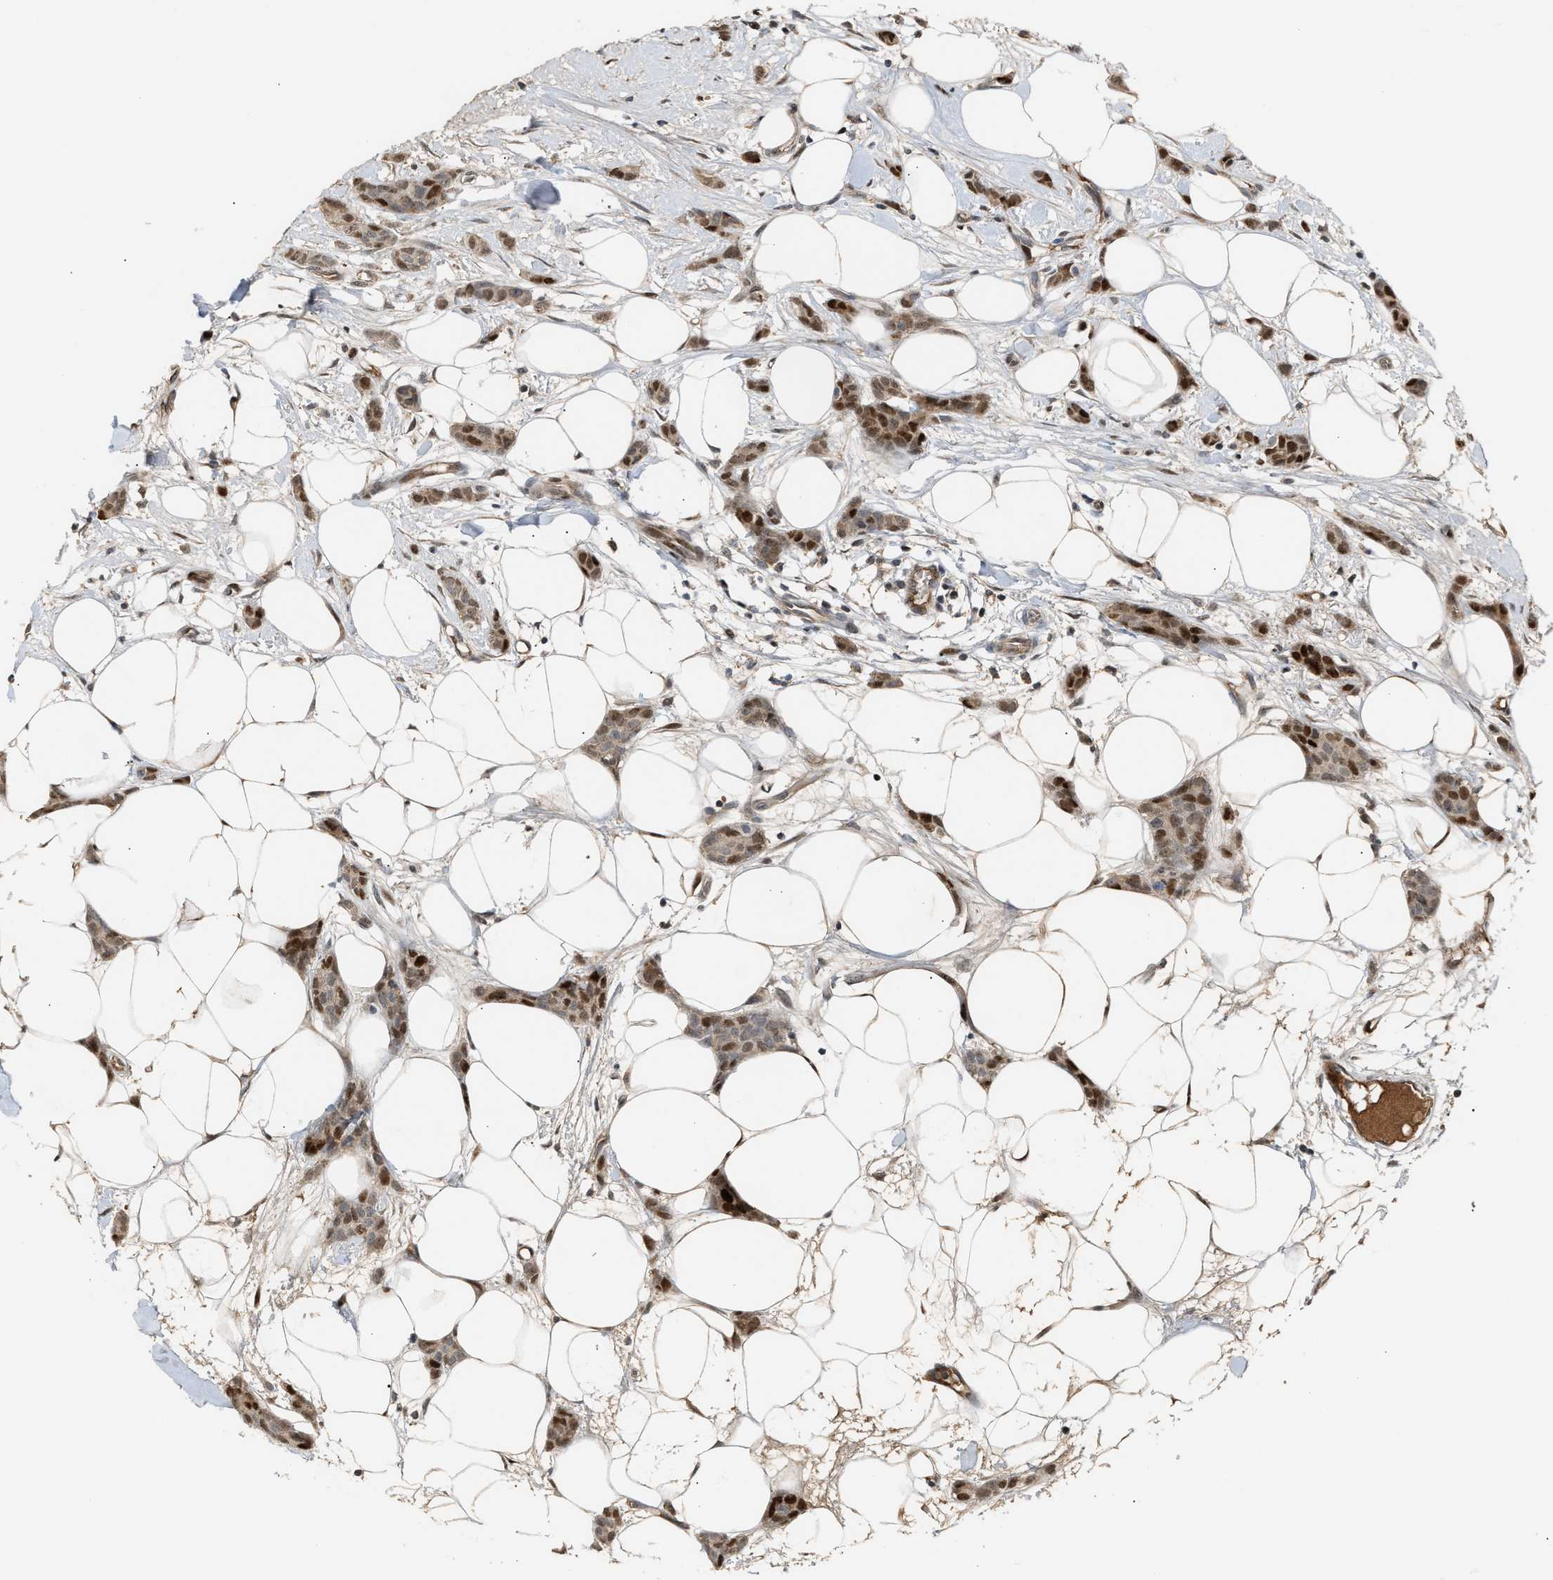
{"staining": {"intensity": "moderate", "quantity": ">75%", "location": "cytoplasmic/membranous,nuclear"}, "tissue": "breast cancer", "cell_type": "Tumor cells", "image_type": "cancer", "snomed": [{"axis": "morphology", "description": "Lobular carcinoma"}, {"axis": "topography", "description": "Skin"}, {"axis": "topography", "description": "Breast"}], "caption": "Protein expression by IHC displays moderate cytoplasmic/membranous and nuclear staining in approximately >75% of tumor cells in breast cancer (lobular carcinoma).", "gene": "ZFAND5", "patient": {"sex": "female", "age": 46}}